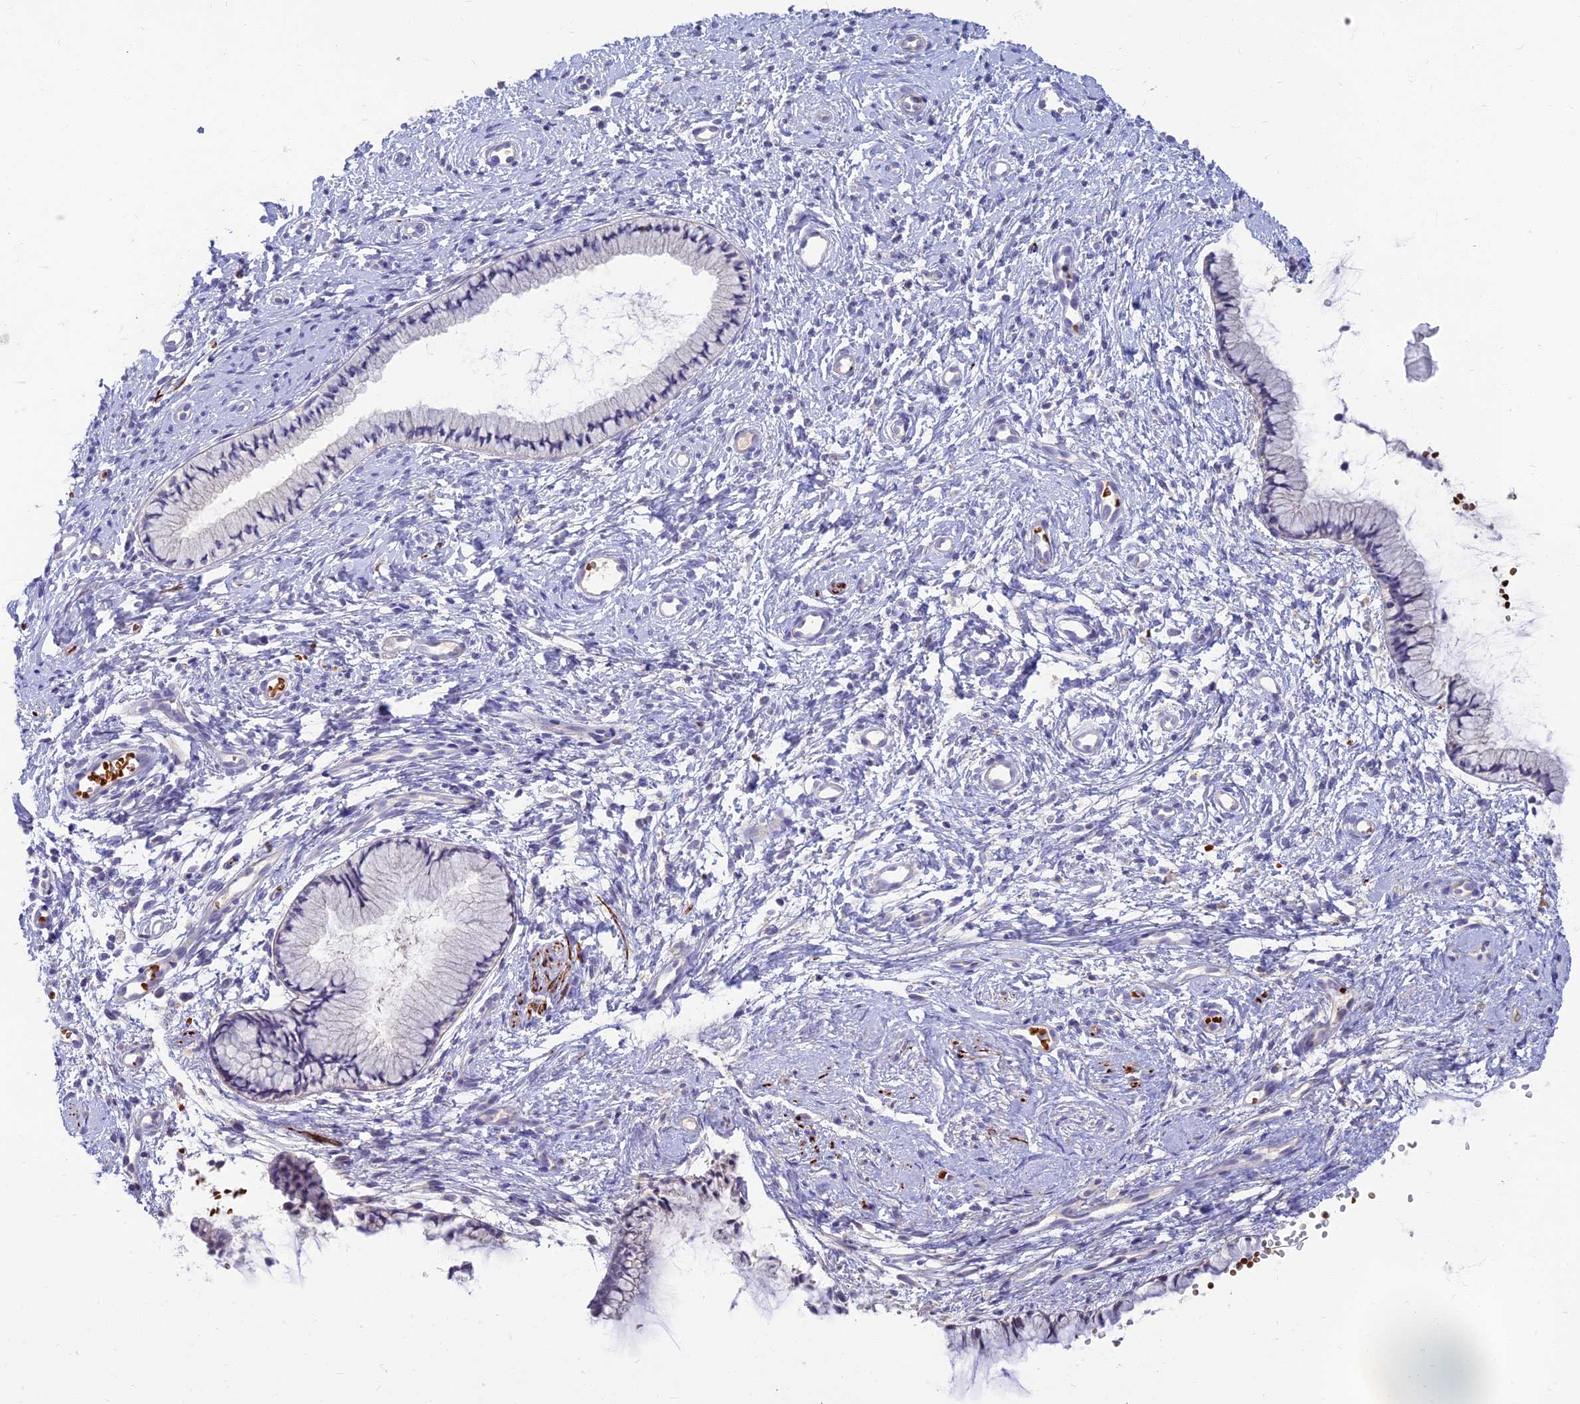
{"staining": {"intensity": "negative", "quantity": "none", "location": "none"}, "tissue": "cervix", "cell_type": "Glandular cells", "image_type": "normal", "snomed": [{"axis": "morphology", "description": "Normal tissue, NOS"}, {"axis": "topography", "description": "Cervix"}], "caption": "Protein analysis of normal cervix demonstrates no significant positivity in glandular cells.", "gene": "CLIP4", "patient": {"sex": "female", "age": 57}}